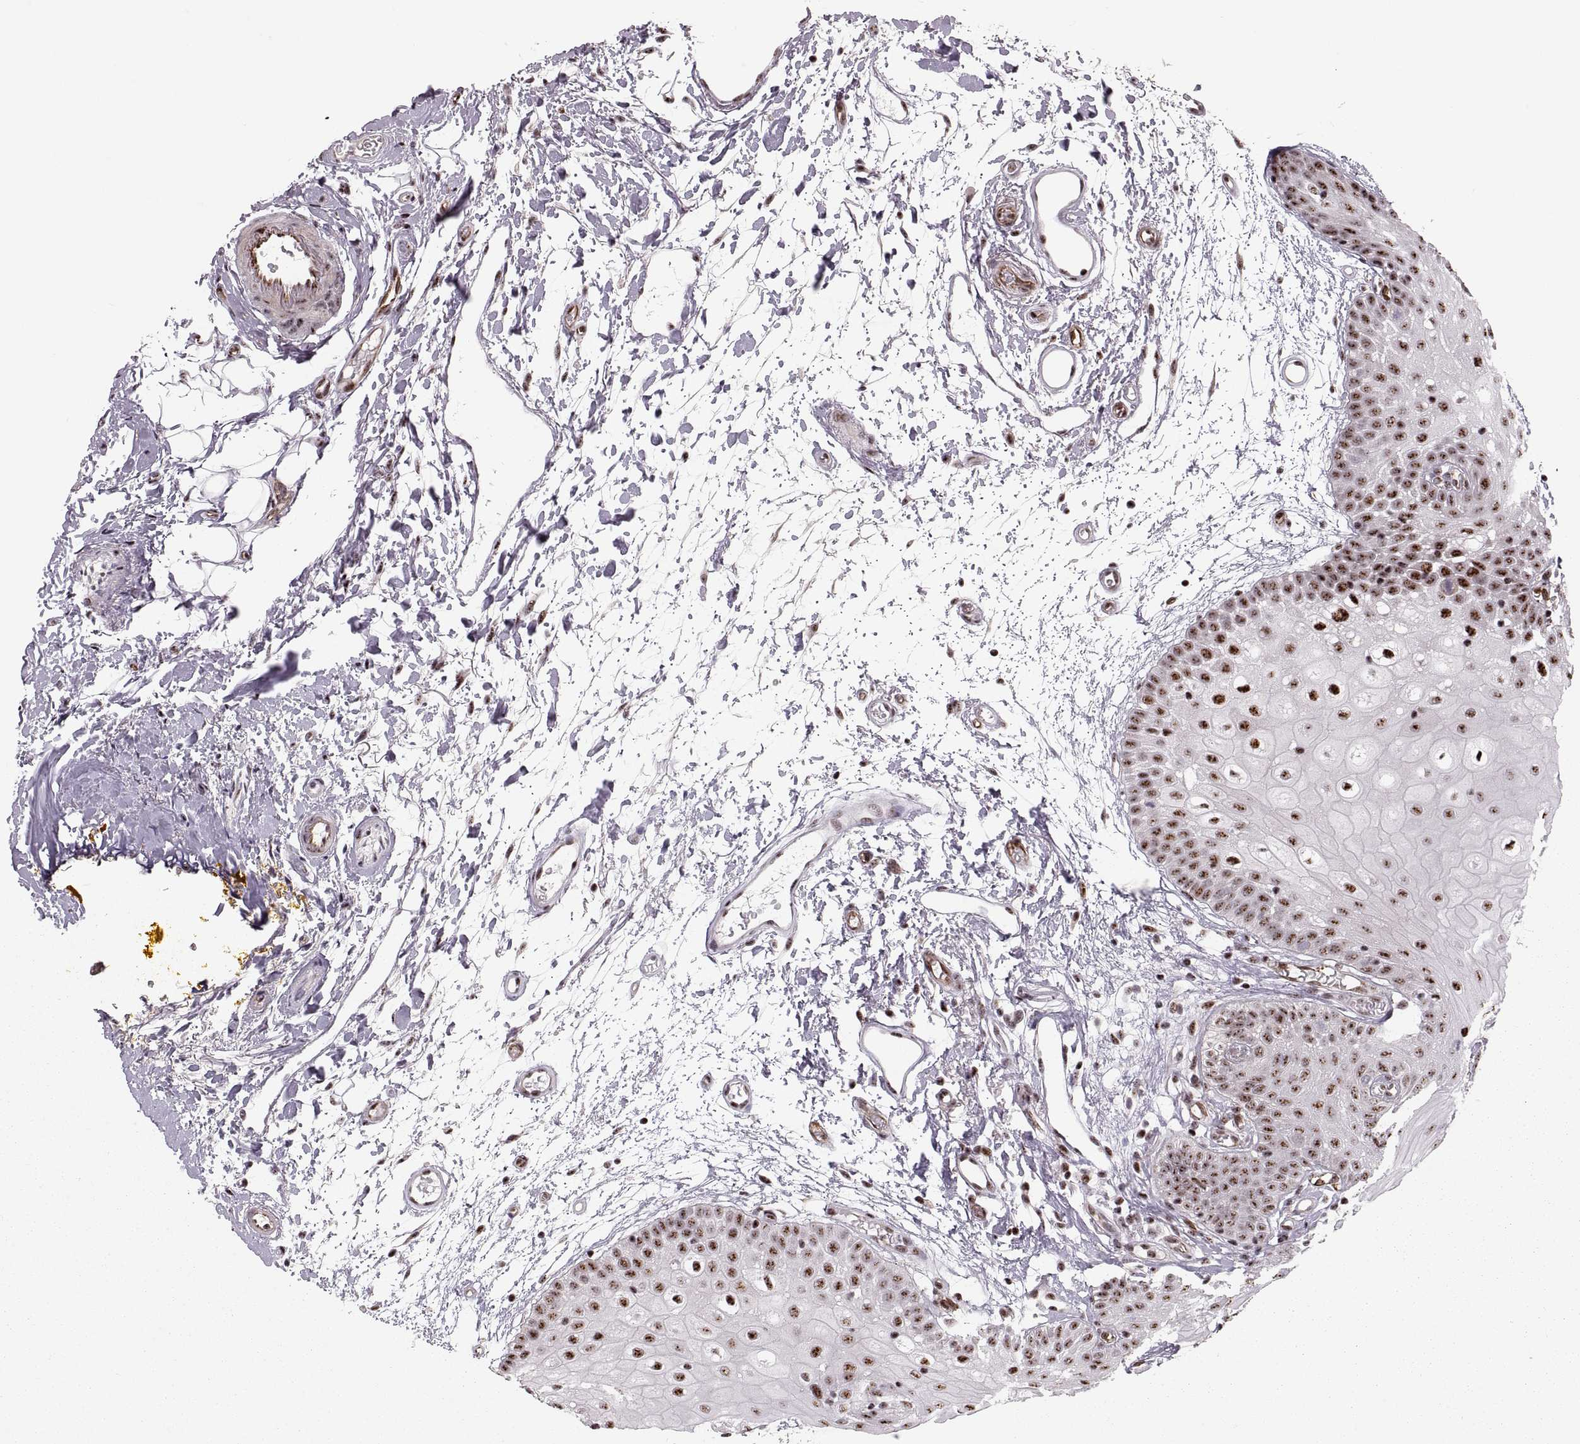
{"staining": {"intensity": "strong", "quantity": ">75%", "location": "nuclear"}, "tissue": "oral mucosa", "cell_type": "Squamous epithelial cells", "image_type": "normal", "snomed": [{"axis": "morphology", "description": "Normal tissue, NOS"}, {"axis": "morphology", "description": "Squamous cell carcinoma, NOS"}, {"axis": "topography", "description": "Oral tissue"}, {"axis": "topography", "description": "Head-Neck"}], "caption": "Oral mucosa was stained to show a protein in brown. There is high levels of strong nuclear expression in approximately >75% of squamous epithelial cells. Immunohistochemistry (ihc) stains the protein of interest in brown and the nuclei are stained blue.", "gene": "ZCCHC17", "patient": {"sex": "female", "age": 75}}